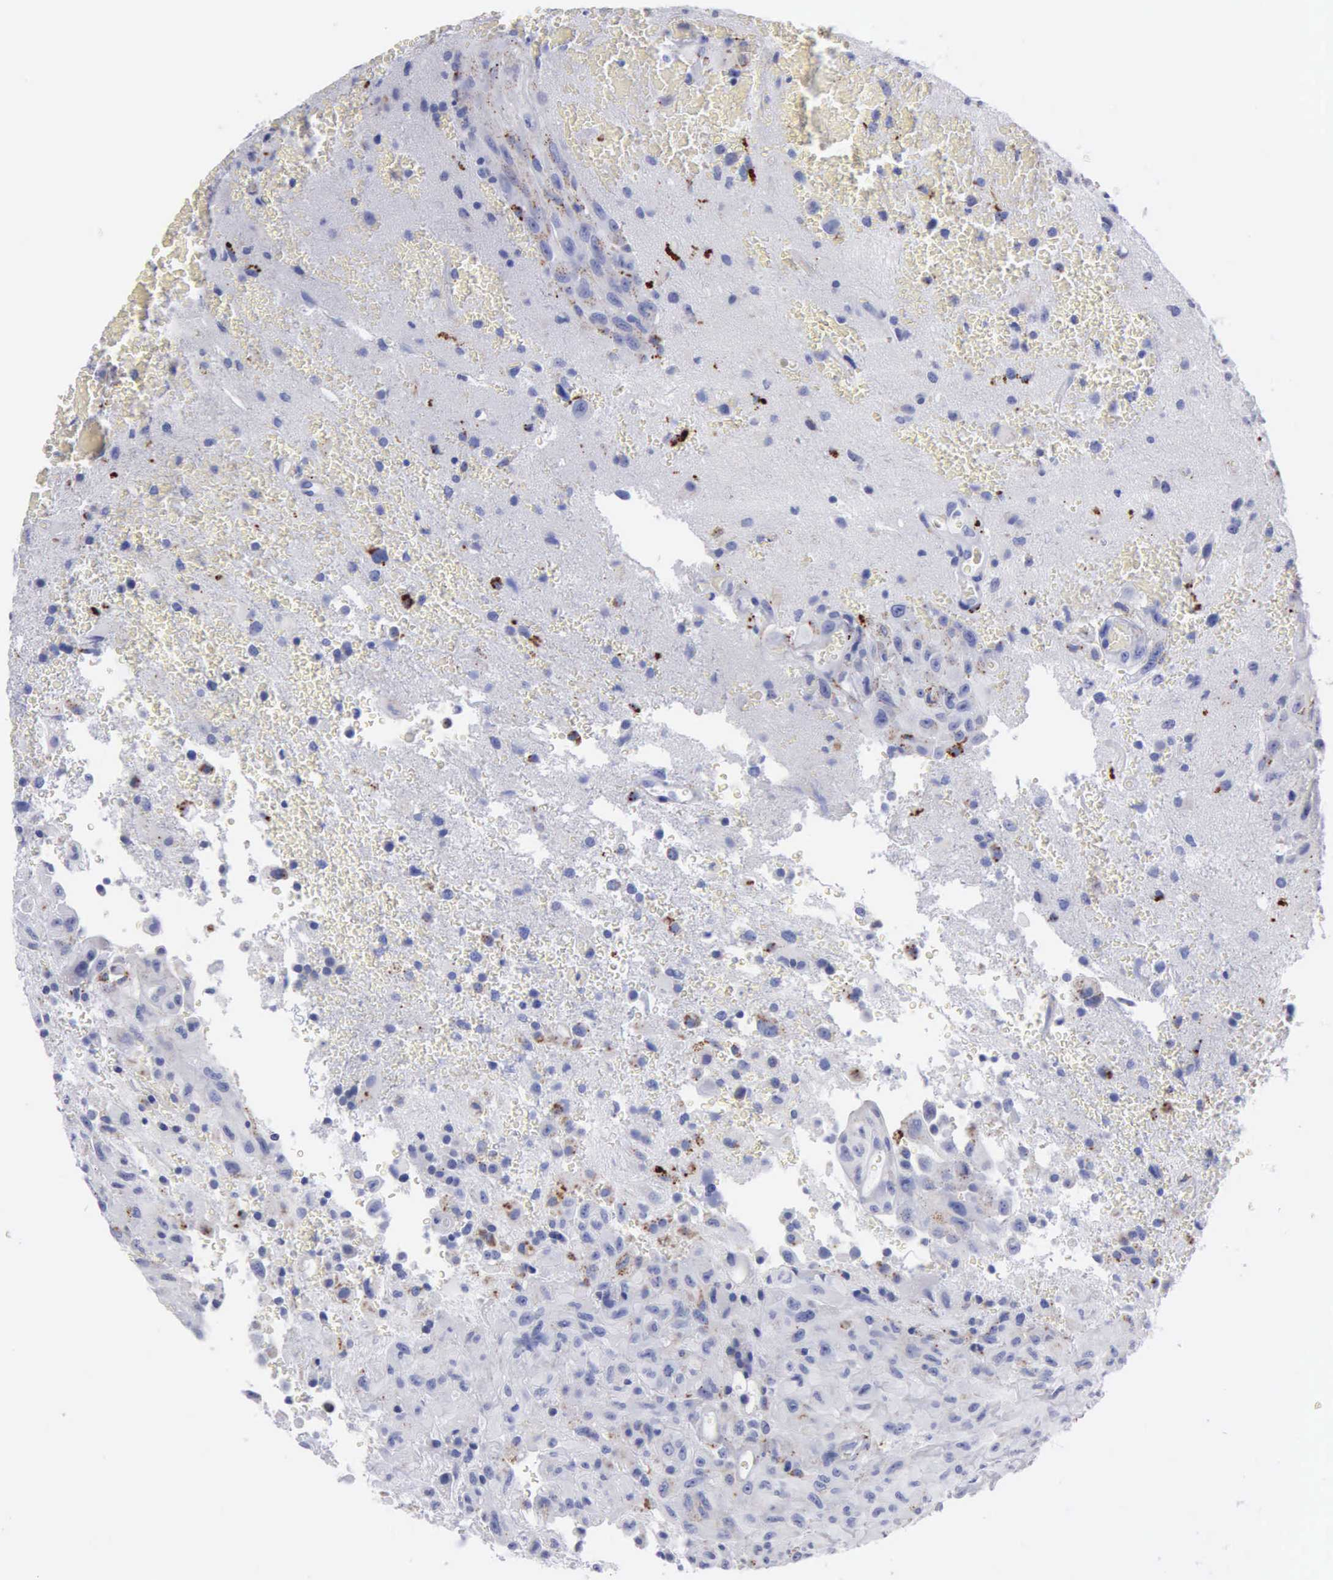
{"staining": {"intensity": "negative", "quantity": "none", "location": "none"}, "tissue": "glioma", "cell_type": "Tumor cells", "image_type": "cancer", "snomed": [{"axis": "morphology", "description": "Glioma, malignant, High grade"}, {"axis": "topography", "description": "Brain"}], "caption": "Histopathology image shows no protein expression in tumor cells of malignant glioma (high-grade) tissue. Nuclei are stained in blue.", "gene": "CTSL", "patient": {"sex": "male", "age": 48}}